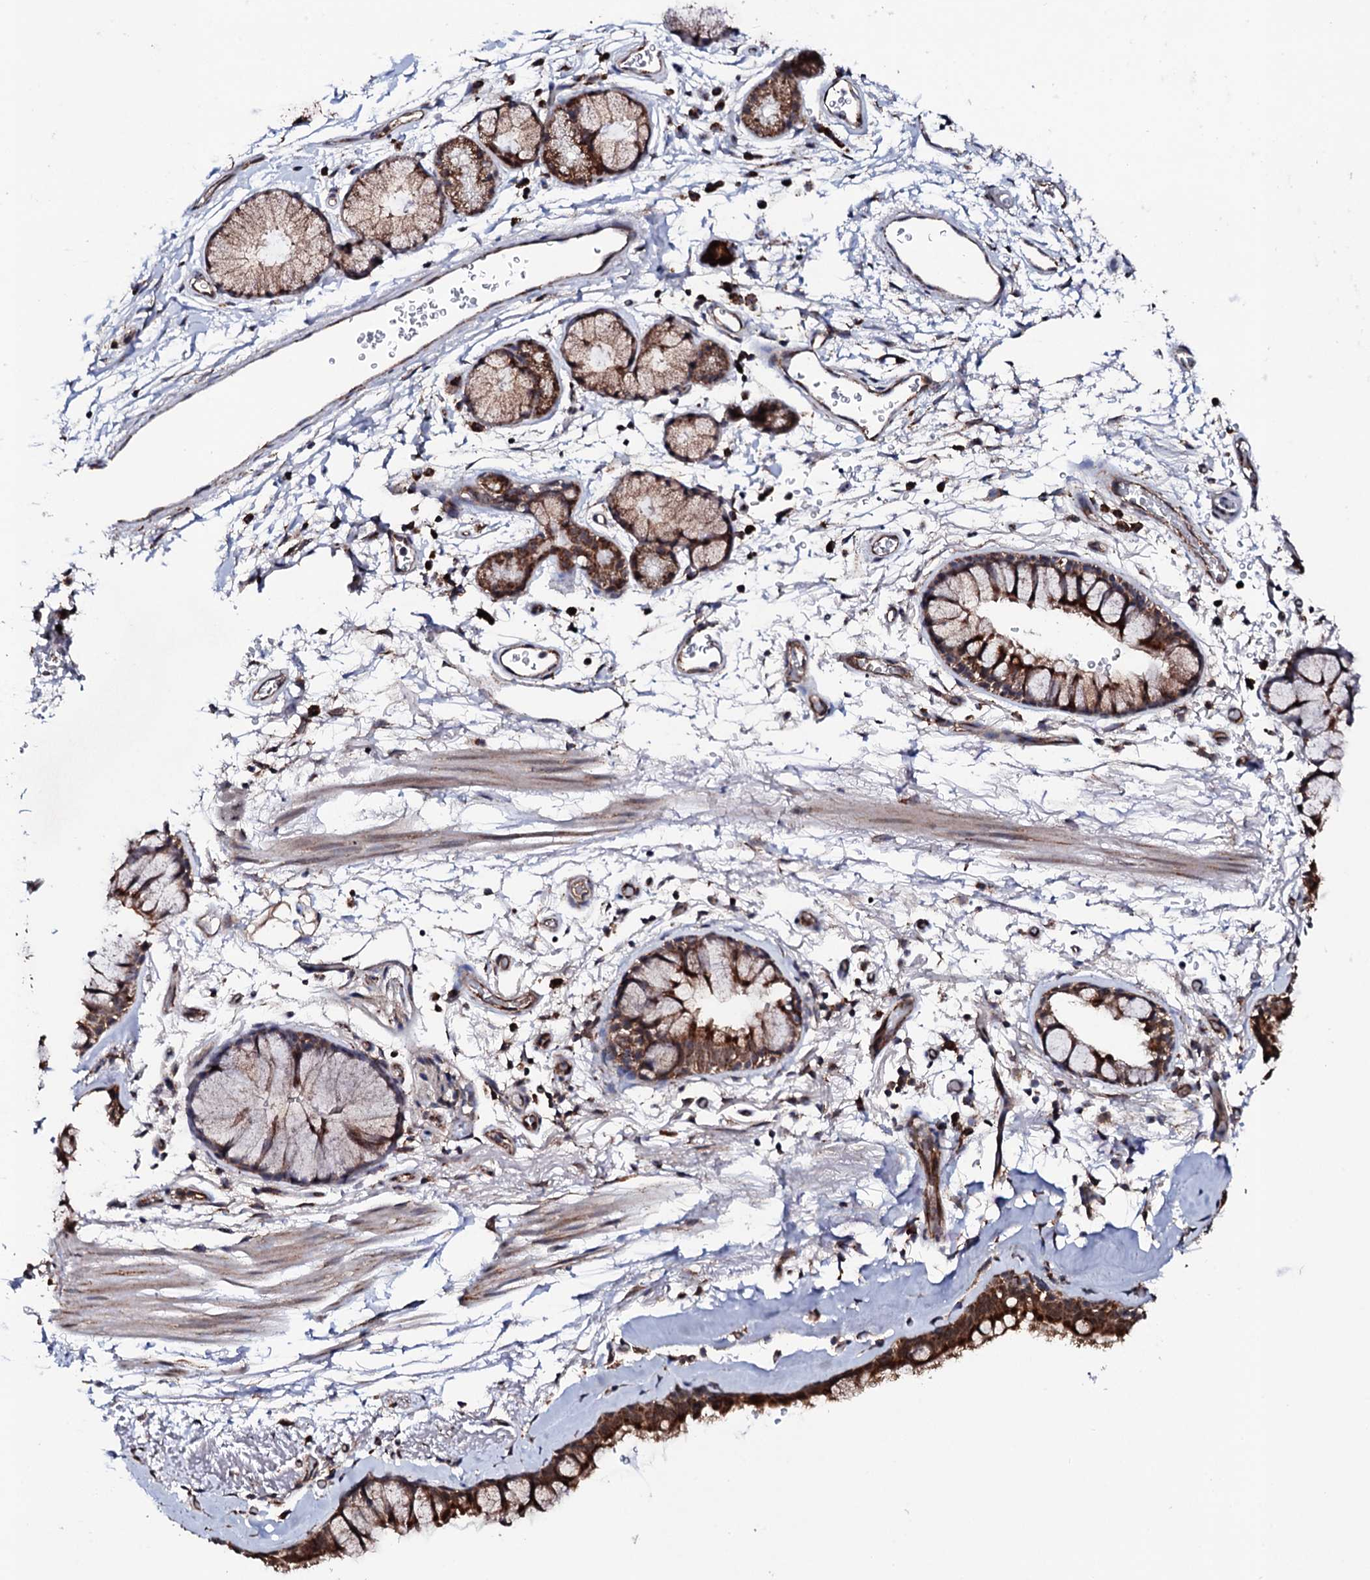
{"staining": {"intensity": "strong", "quantity": ">75%", "location": "cytoplasmic/membranous"}, "tissue": "bronchus", "cell_type": "Respiratory epithelial cells", "image_type": "normal", "snomed": [{"axis": "morphology", "description": "Normal tissue, NOS"}, {"axis": "topography", "description": "Bronchus"}], "caption": "Bronchus stained for a protein displays strong cytoplasmic/membranous positivity in respiratory epithelial cells. (Brightfield microscopy of DAB IHC at high magnification).", "gene": "MTIF3", "patient": {"sex": "male", "age": 65}}